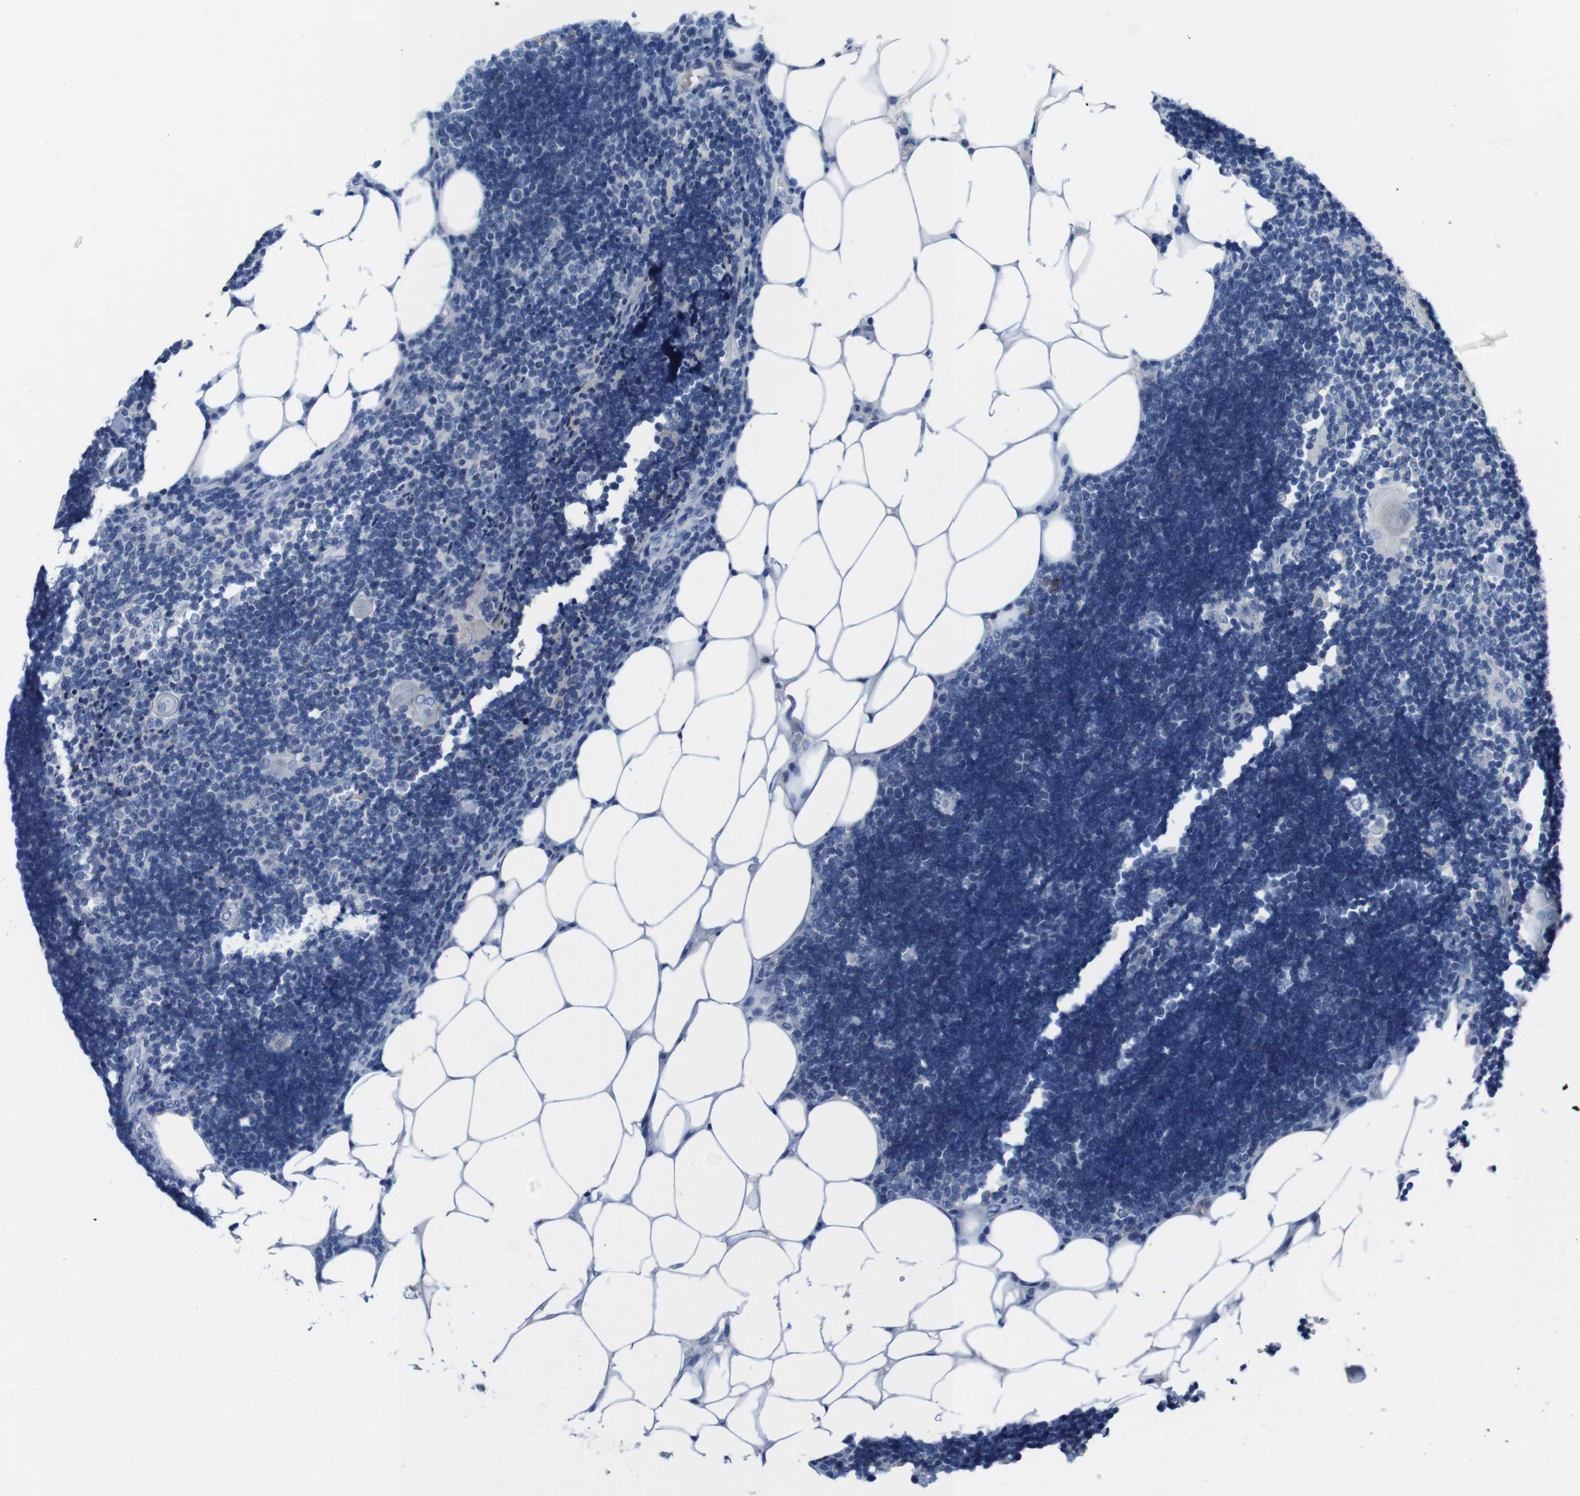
{"staining": {"intensity": "negative", "quantity": "none", "location": "none"}, "tissue": "lymph node", "cell_type": "Germinal center cells", "image_type": "normal", "snomed": [{"axis": "morphology", "description": "Normal tissue, NOS"}, {"axis": "topography", "description": "Lymph node"}], "caption": "Immunohistochemistry (IHC) photomicrograph of normal lymph node: human lymph node stained with DAB (3,3'-diaminobenzidine) demonstrates no significant protein positivity in germinal center cells.", "gene": "C1RL", "patient": {"sex": "male", "age": 33}}